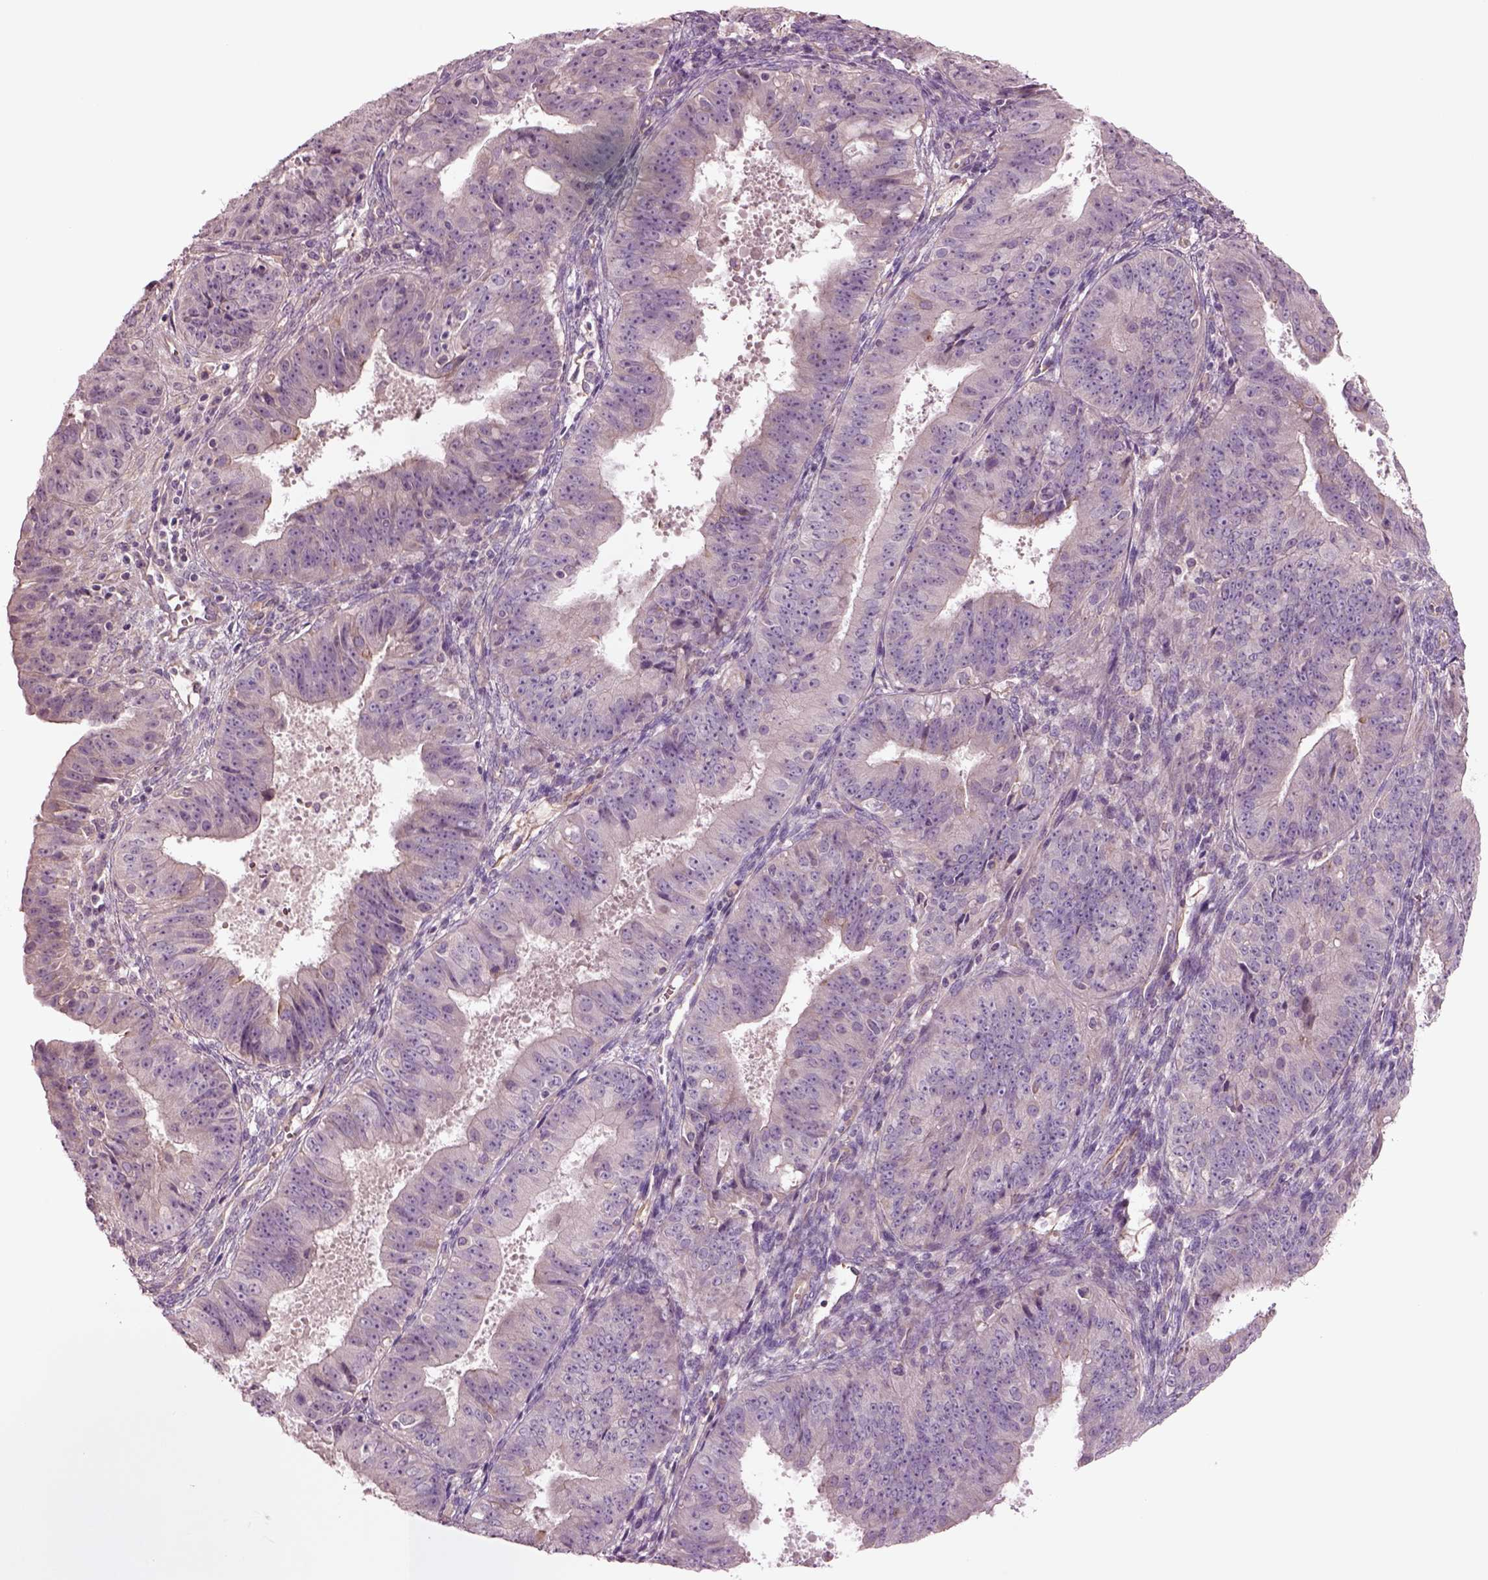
{"staining": {"intensity": "negative", "quantity": "none", "location": "none"}, "tissue": "ovarian cancer", "cell_type": "Tumor cells", "image_type": "cancer", "snomed": [{"axis": "morphology", "description": "Carcinoma, endometroid"}, {"axis": "topography", "description": "Ovary"}], "caption": "The immunohistochemistry (IHC) micrograph has no significant expression in tumor cells of ovarian endometroid carcinoma tissue.", "gene": "DUOXA2", "patient": {"sex": "female", "age": 42}}